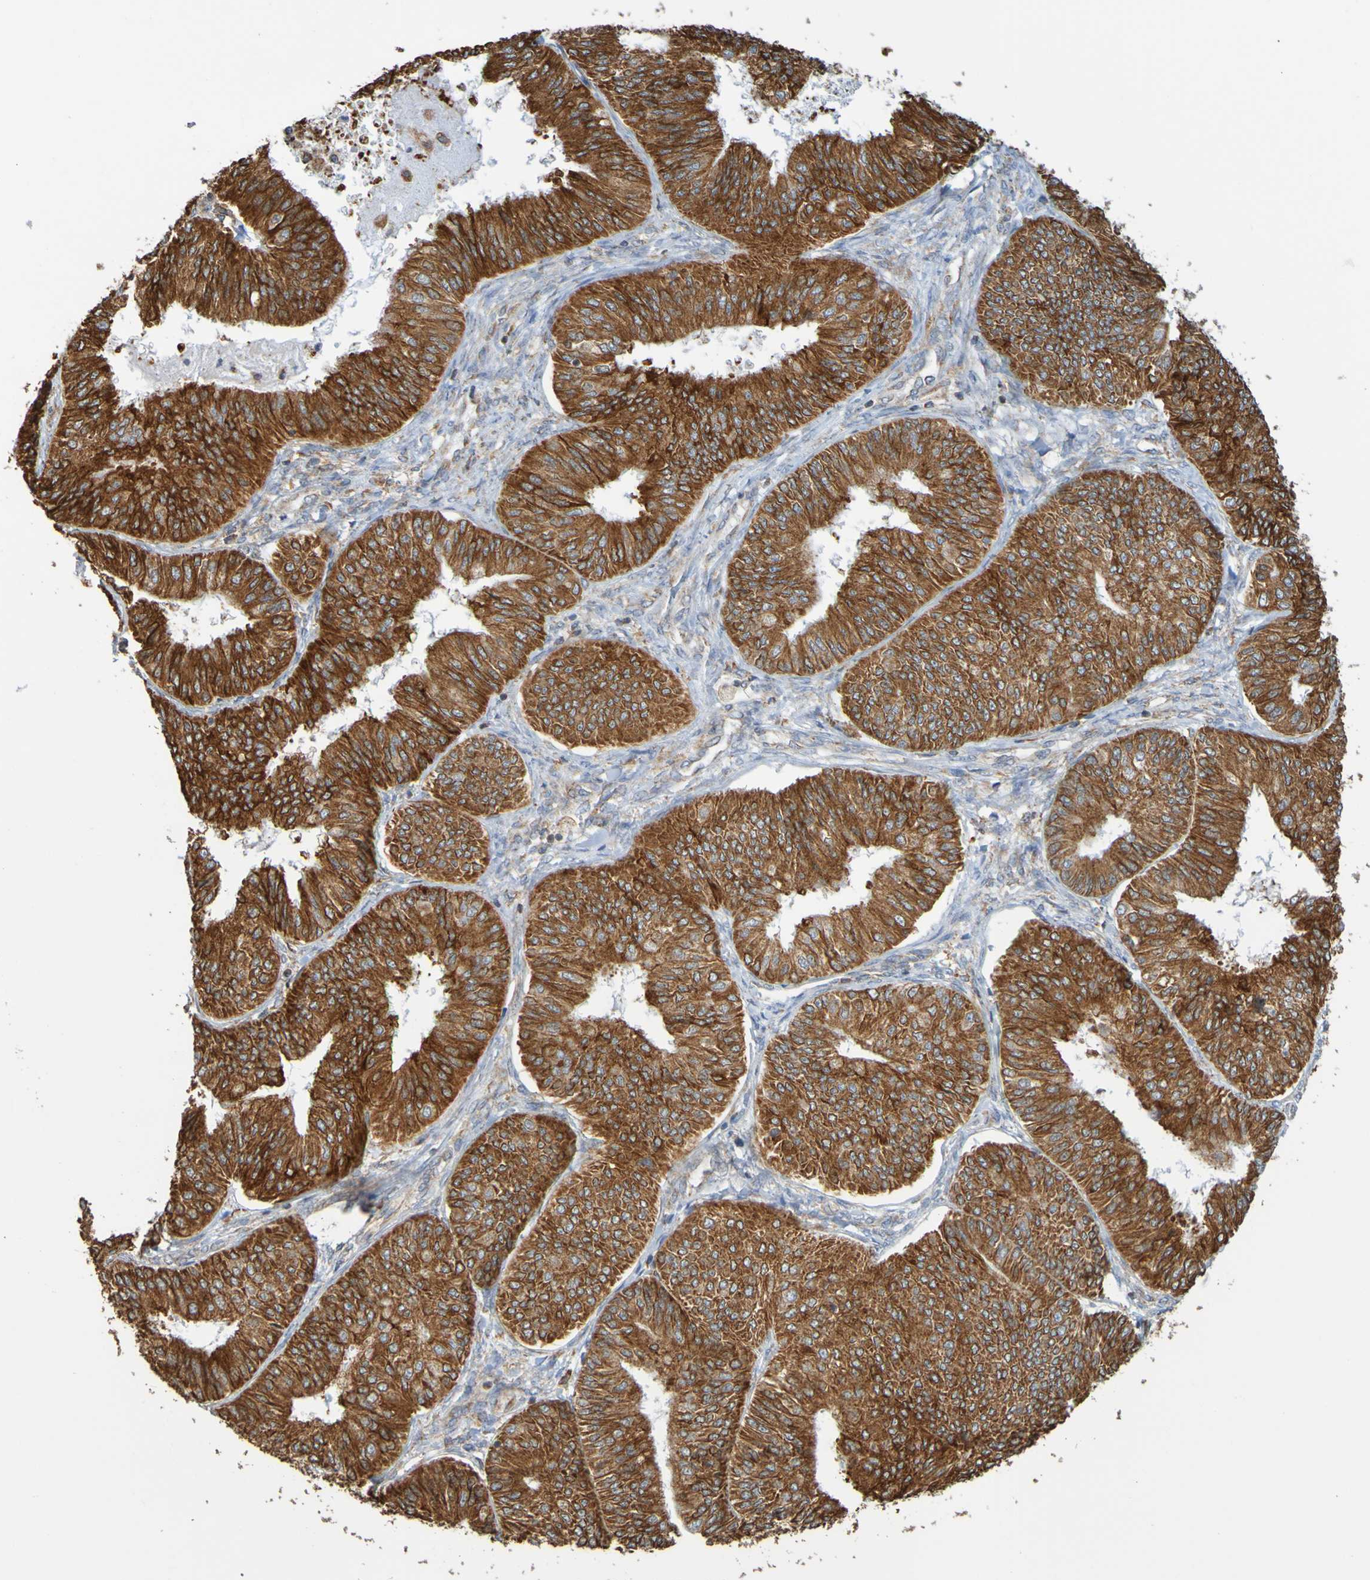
{"staining": {"intensity": "strong", "quantity": ">75%", "location": "cytoplasmic/membranous"}, "tissue": "endometrial cancer", "cell_type": "Tumor cells", "image_type": "cancer", "snomed": [{"axis": "morphology", "description": "Adenocarcinoma, NOS"}, {"axis": "topography", "description": "Endometrium"}], "caption": "Immunohistochemical staining of endometrial cancer demonstrates high levels of strong cytoplasmic/membranous positivity in approximately >75% of tumor cells. The protein of interest is stained brown, and the nuclei are stained in blue (DAB (3,3'-diaminobenzidine) IHC with brightfield microscopy, high magnification).", "gene": "PDIA3", "patient": {"sex": "female", "age": 58}}